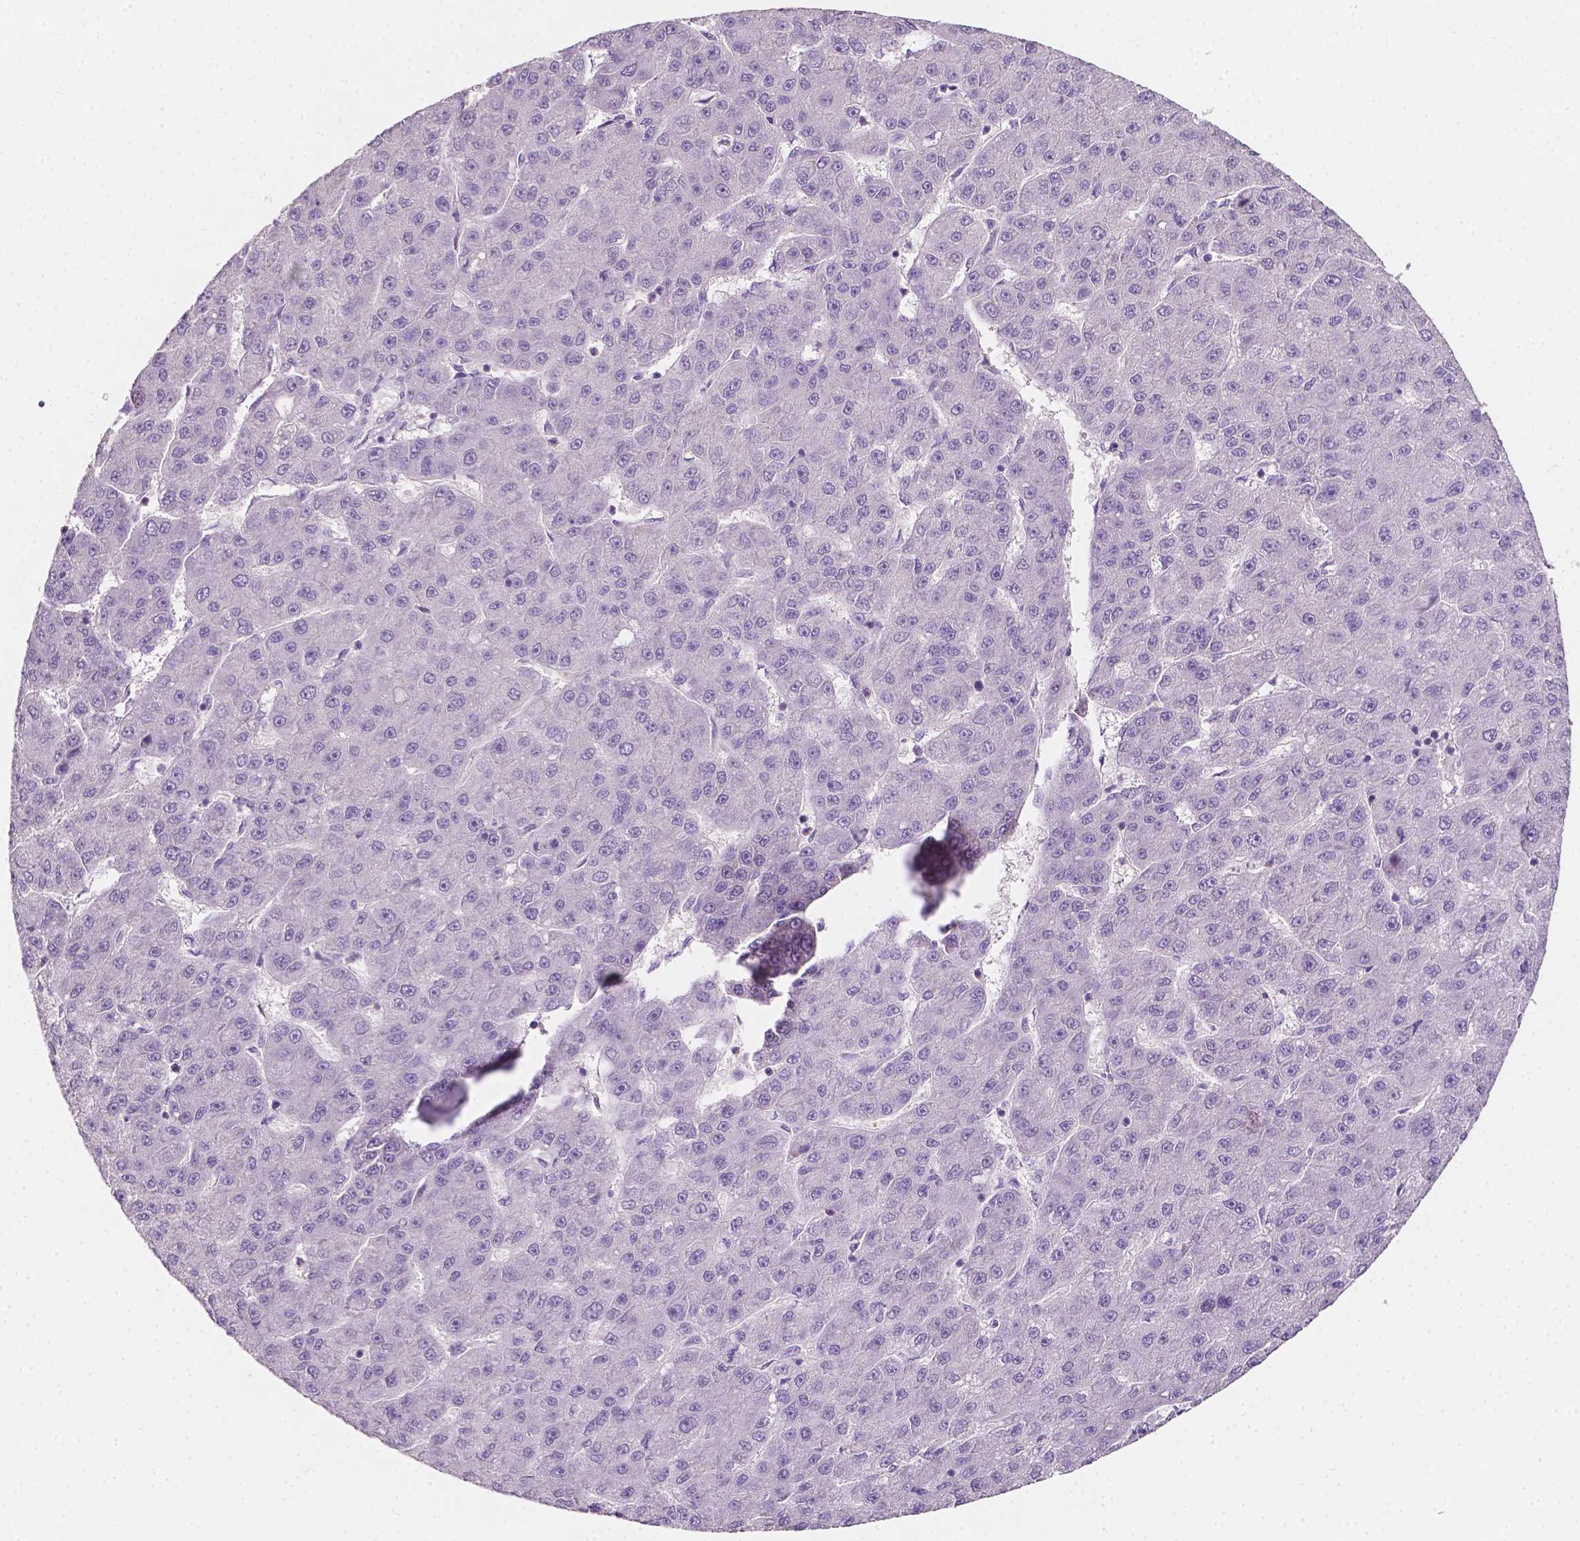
{"staining": {"intensity": "negative", "quantity": "none", "location": "none"}, "tissue": "liver cancer", "cell_type": "Tumor cells", "image_type": "cancer", "snomed": [{"axis": "morphology", "description": "Carcinoma, Hepatocellular, NOS"}, {"axis": "topography", "description": "Liver"}], "caption": "Liver hepatocellular carcinoma was stained to show a protein in brown. There is no significant positivity in tumor cells.", "gene": "EGFR", "patient": {"sex": "male", "age": 67}}